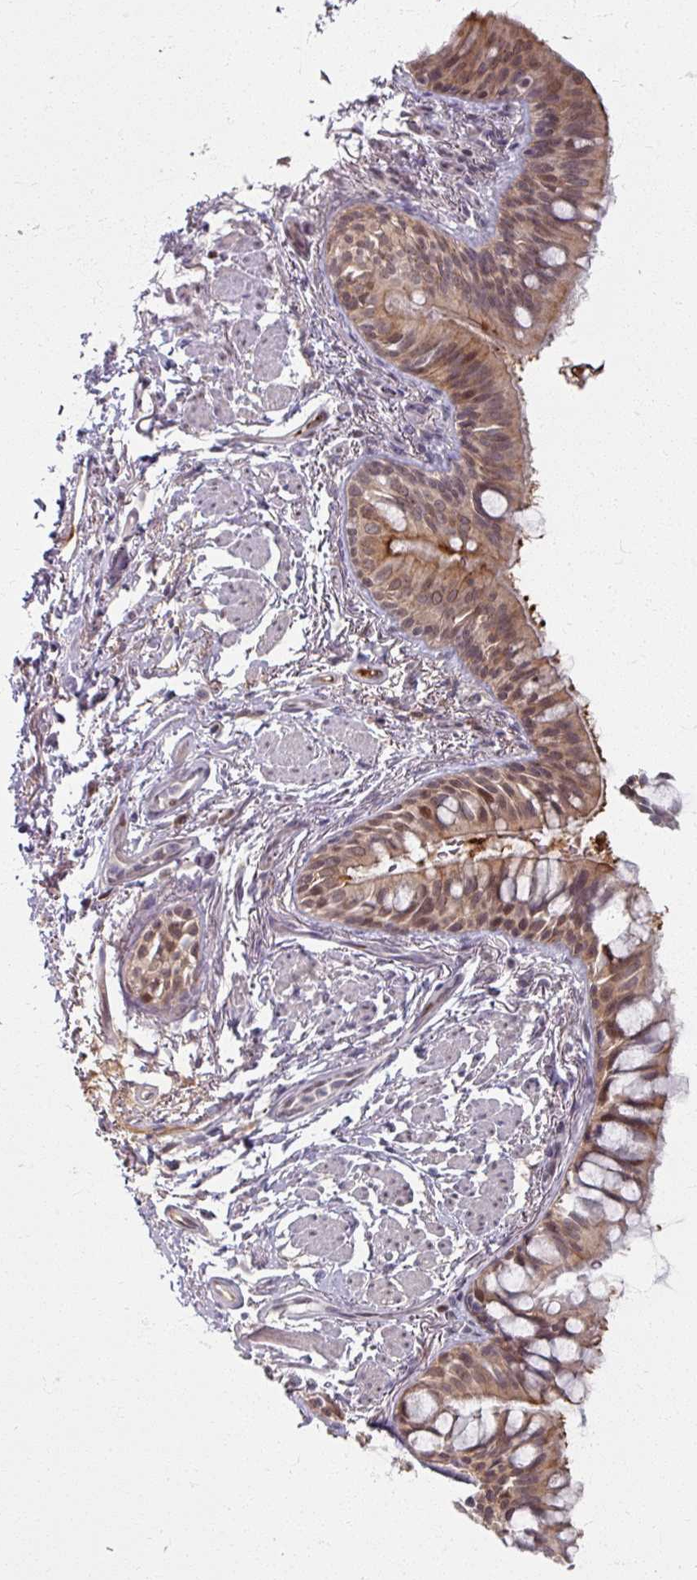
{"staining": {"intensity": "moderate", "quantity": ">75%", "location": "cytoplasmic/membranous,nuclear"}, "tissue": "bronchus", "cell_type": "Respiratory epithelial cells", "image_type": "normal", "snomed": [{"axis": "morphology", "description": "Normal tissue, NOS"}, {"axis": "topography", "description": "Bronchus"}], "caption": "Moderate cytoplasmic/membranous,nuclear expression for a protein is seen in about >75% of respiratory epithelial cells of unremarkable bronchus using immunohistochemistry.", "gene": "KLC3", "patient": {"sex": "male", "age": 70}}